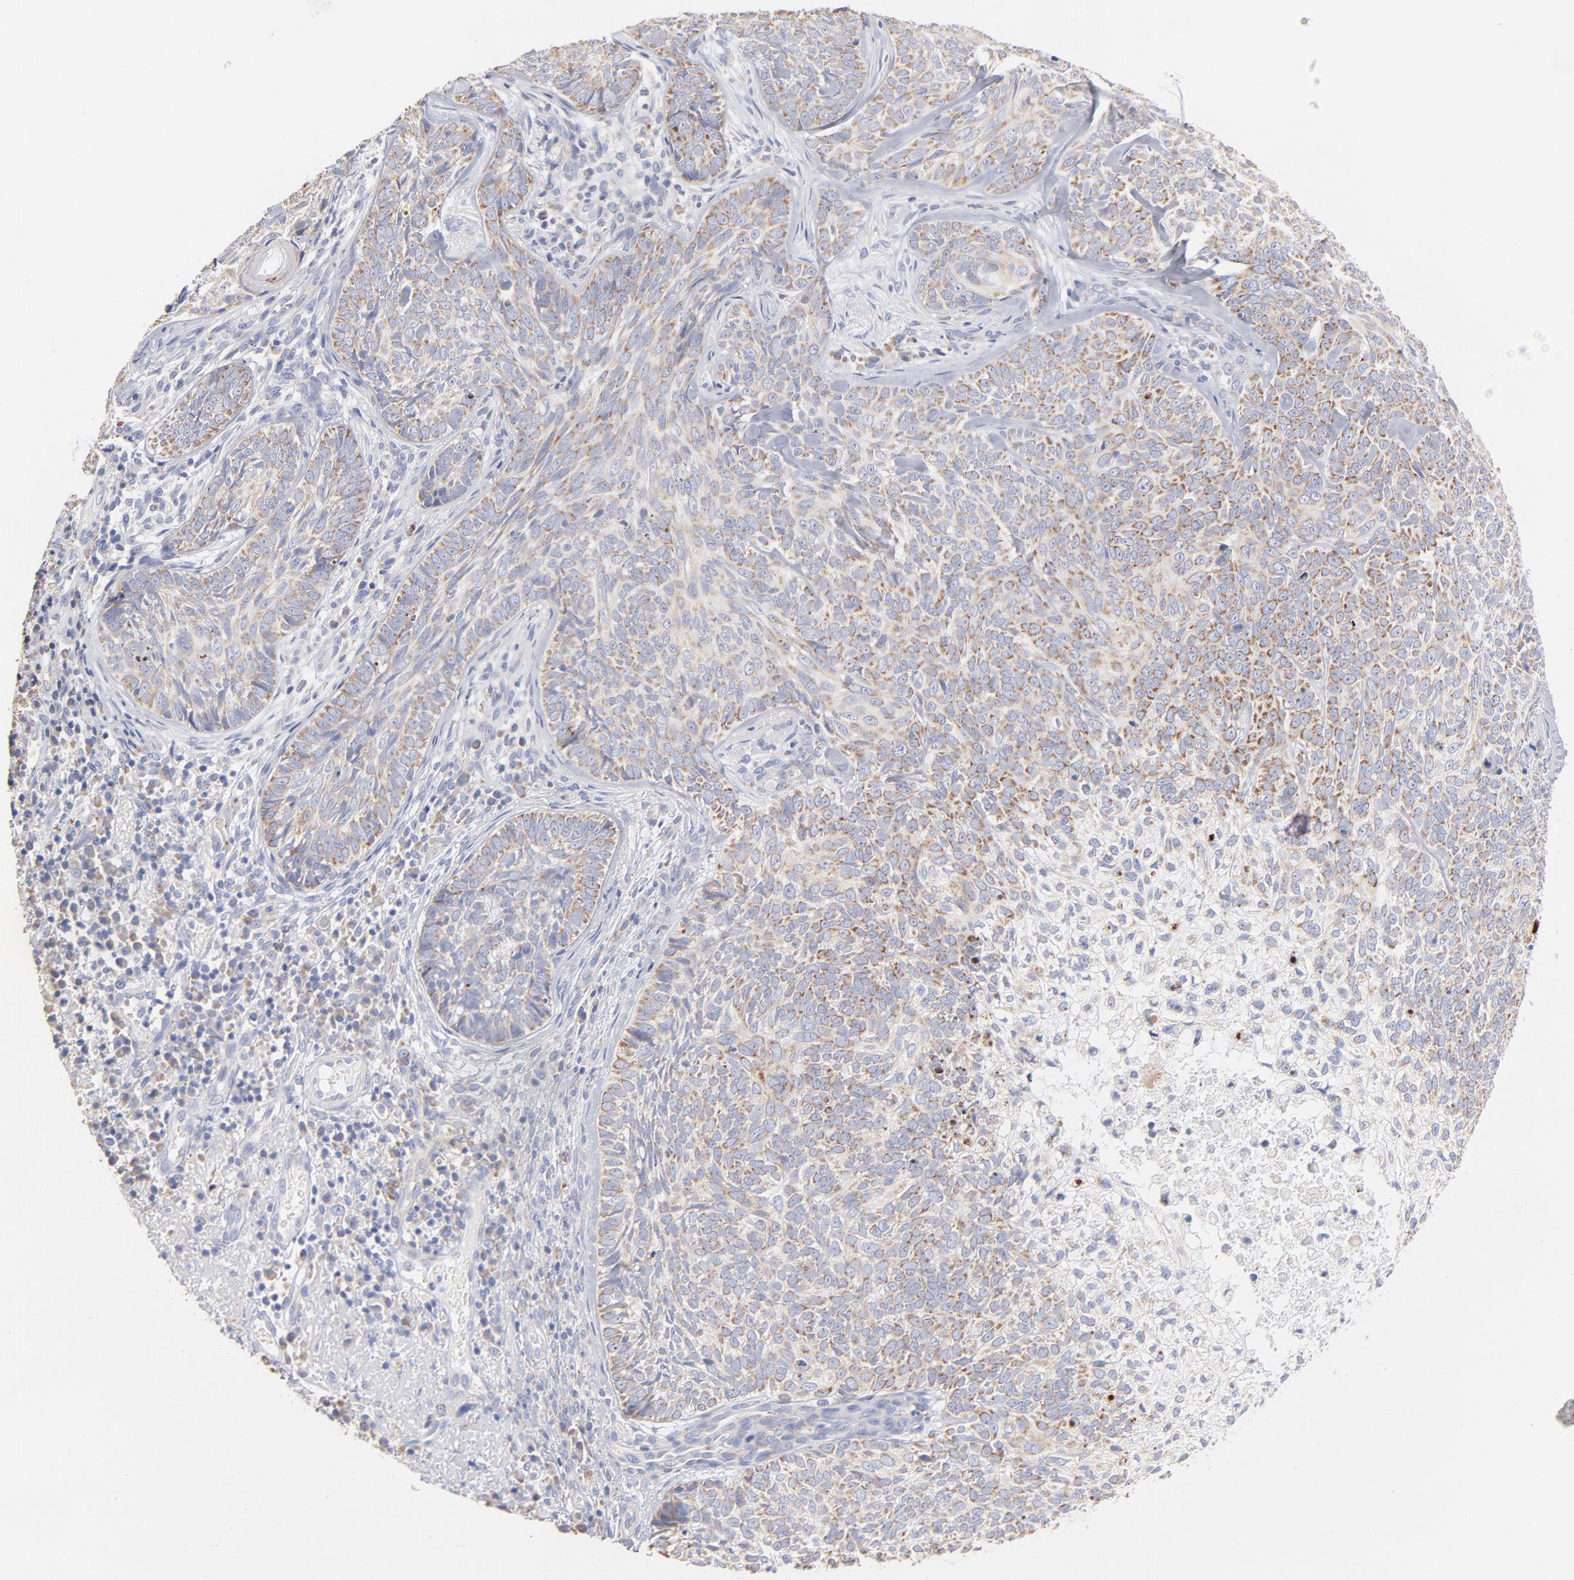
{"staining": {"intensity": "weak", "quantity": "<25%", "location": "cytoplasmic/membranous"}, "tissue": "skin cancer", "cell_type": "Tumor cells", "image_type": "cancer", "snomed": [{"axis": "morphology", "description": "Basal cell carcinoma"}, {"axis": "topography", "description": "Skin"}], "caption": "Immunohistochemical staining of human skin cancer (basal cell carcinoma) shows no significant staining in tumor cells.", "gene": "TIMM8A", "patient": {"sex": "male", "age": 72}}